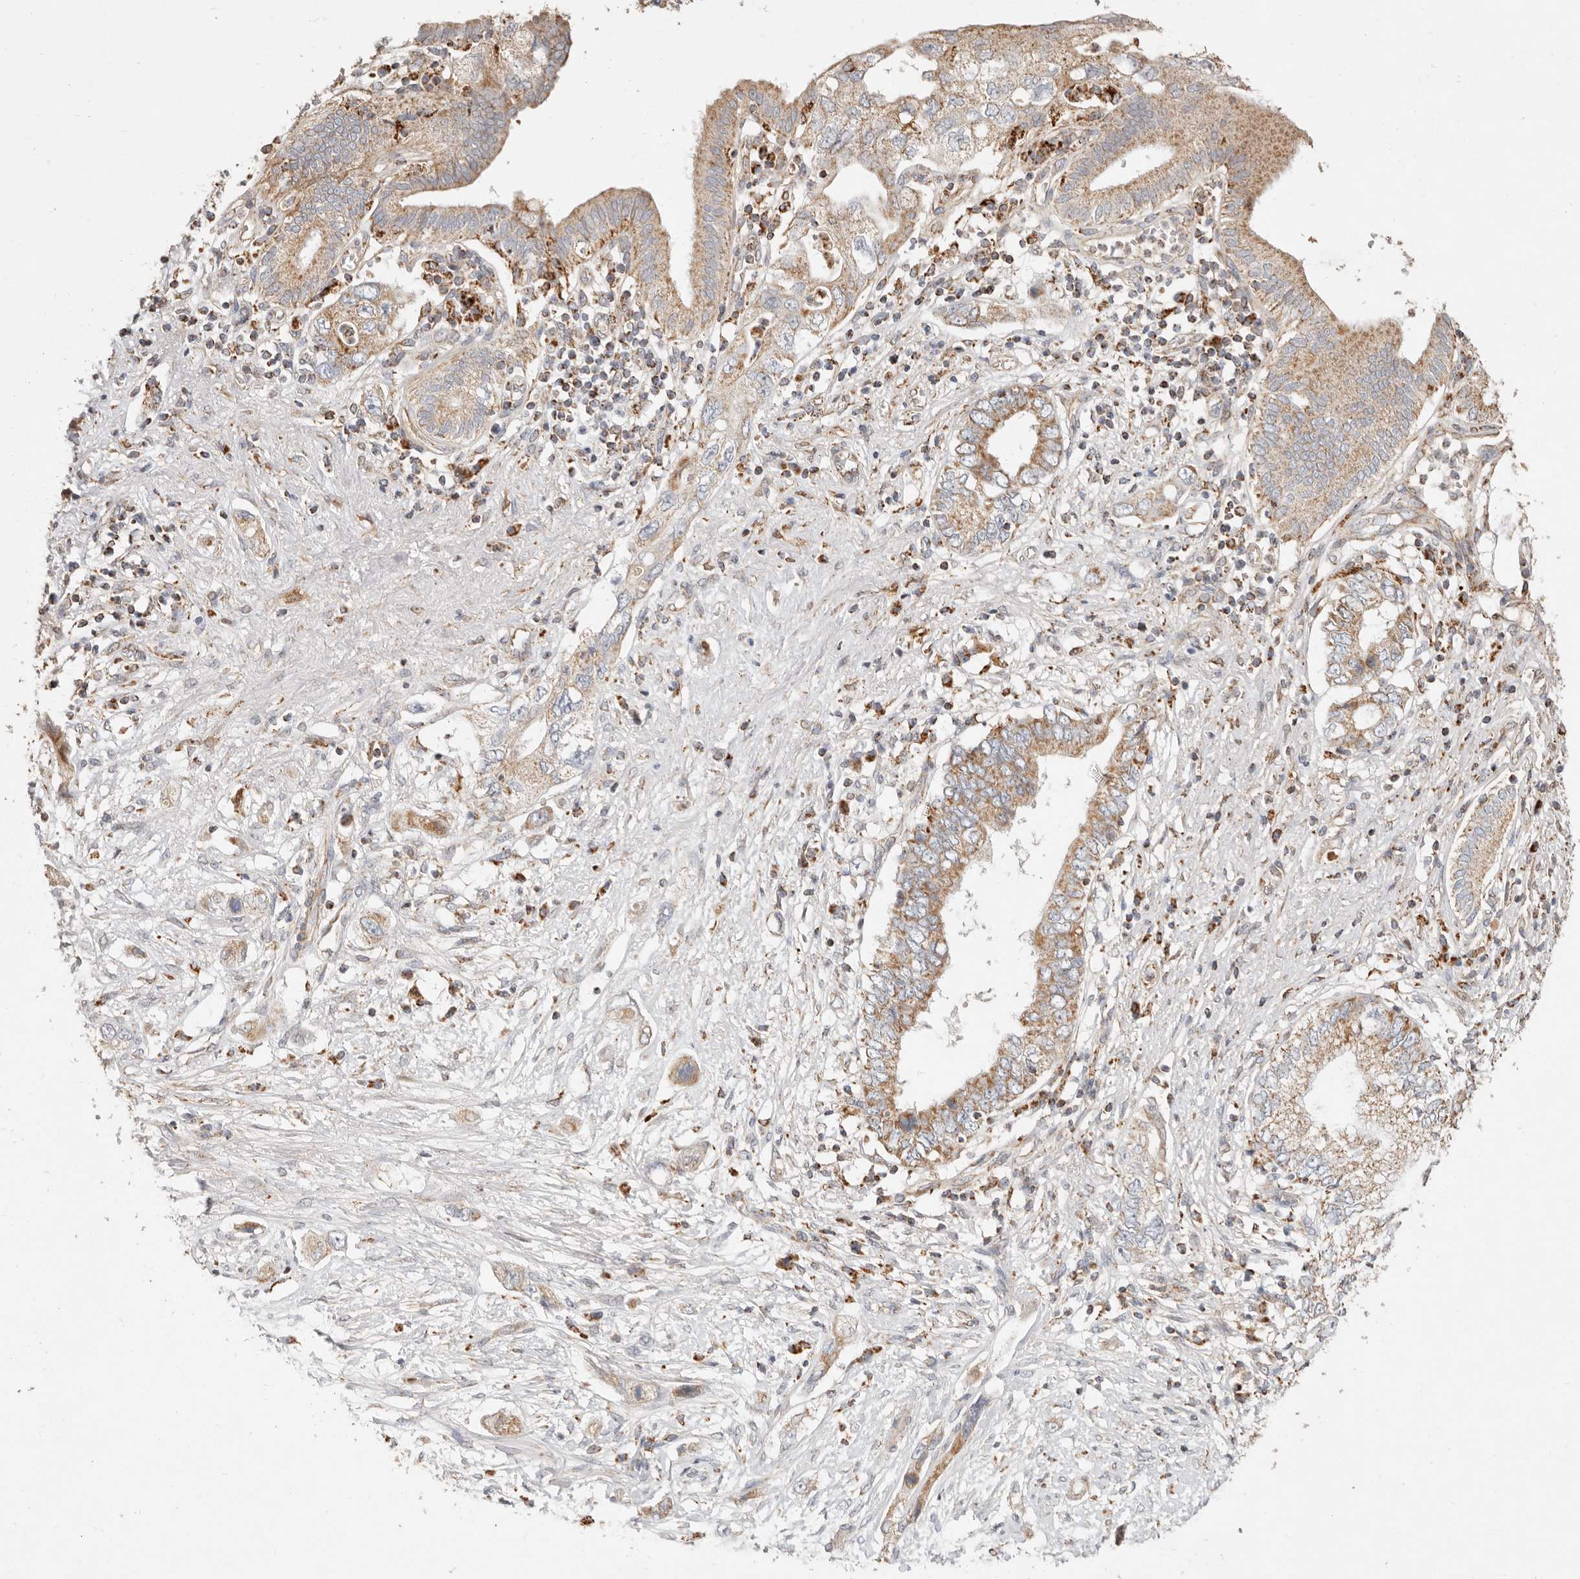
{"staining": {"intensity": "moderate", "quantity": ">75%", "location": "cytoplasmic/membranous"}, "tissue": "pancreatic cancer", "cell_type": "Tumor cells", "image_type": "cancer", "snomed": [{"axis": "morphology", "description": "Adenocarcinoma, NOS"}, {"axis": "topography", "description": "Pancreas"}], "caption": "The image shows staining of pancreatic cancer (adenocarcinoma), revealing moderate cytoplasmic/membranous protein expression (brown color) within tumor cells.", "gene": "ARHGEF10L", "patient": {"sex": "female", "age": 73}}